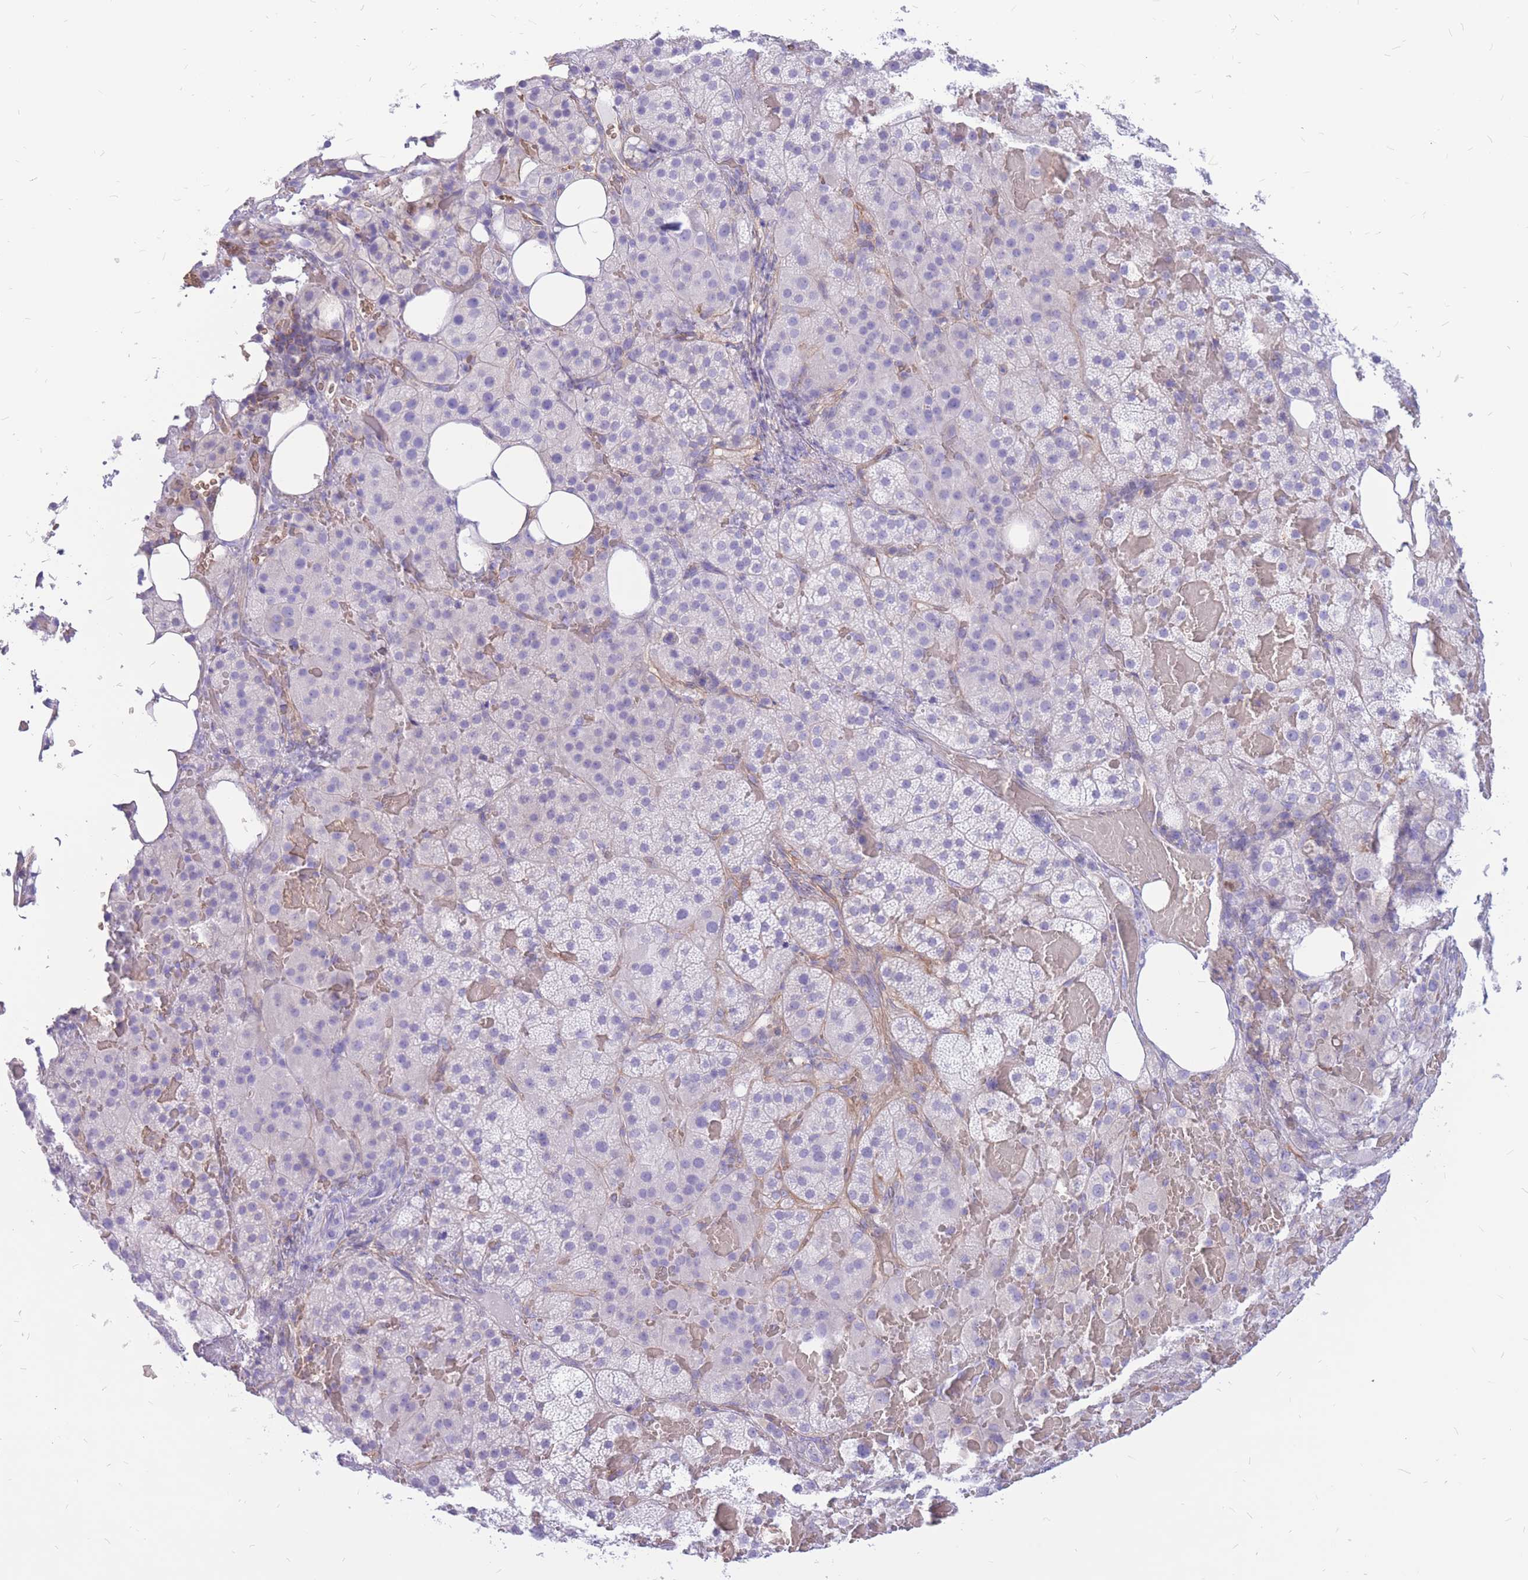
{"staining": {"intensity": "negative", "quantity": "none", "location": "none"}, "tissue": "adrenal gland", "cell_type": "Glandular cells", "image_type": "normal", "snomed": [{"axis": "morphology", "description": "Normal tissue, NOS"}, {"axis": "topography", "description": "Adrenal gland"}], "caption": "IHC image of benign adrenal gland: adrenal gland stained with DAB demonstrates no significant protein expression in glandular cells.", "gene": "ADD2", "patient": {"sex": "female", "age": 59}}